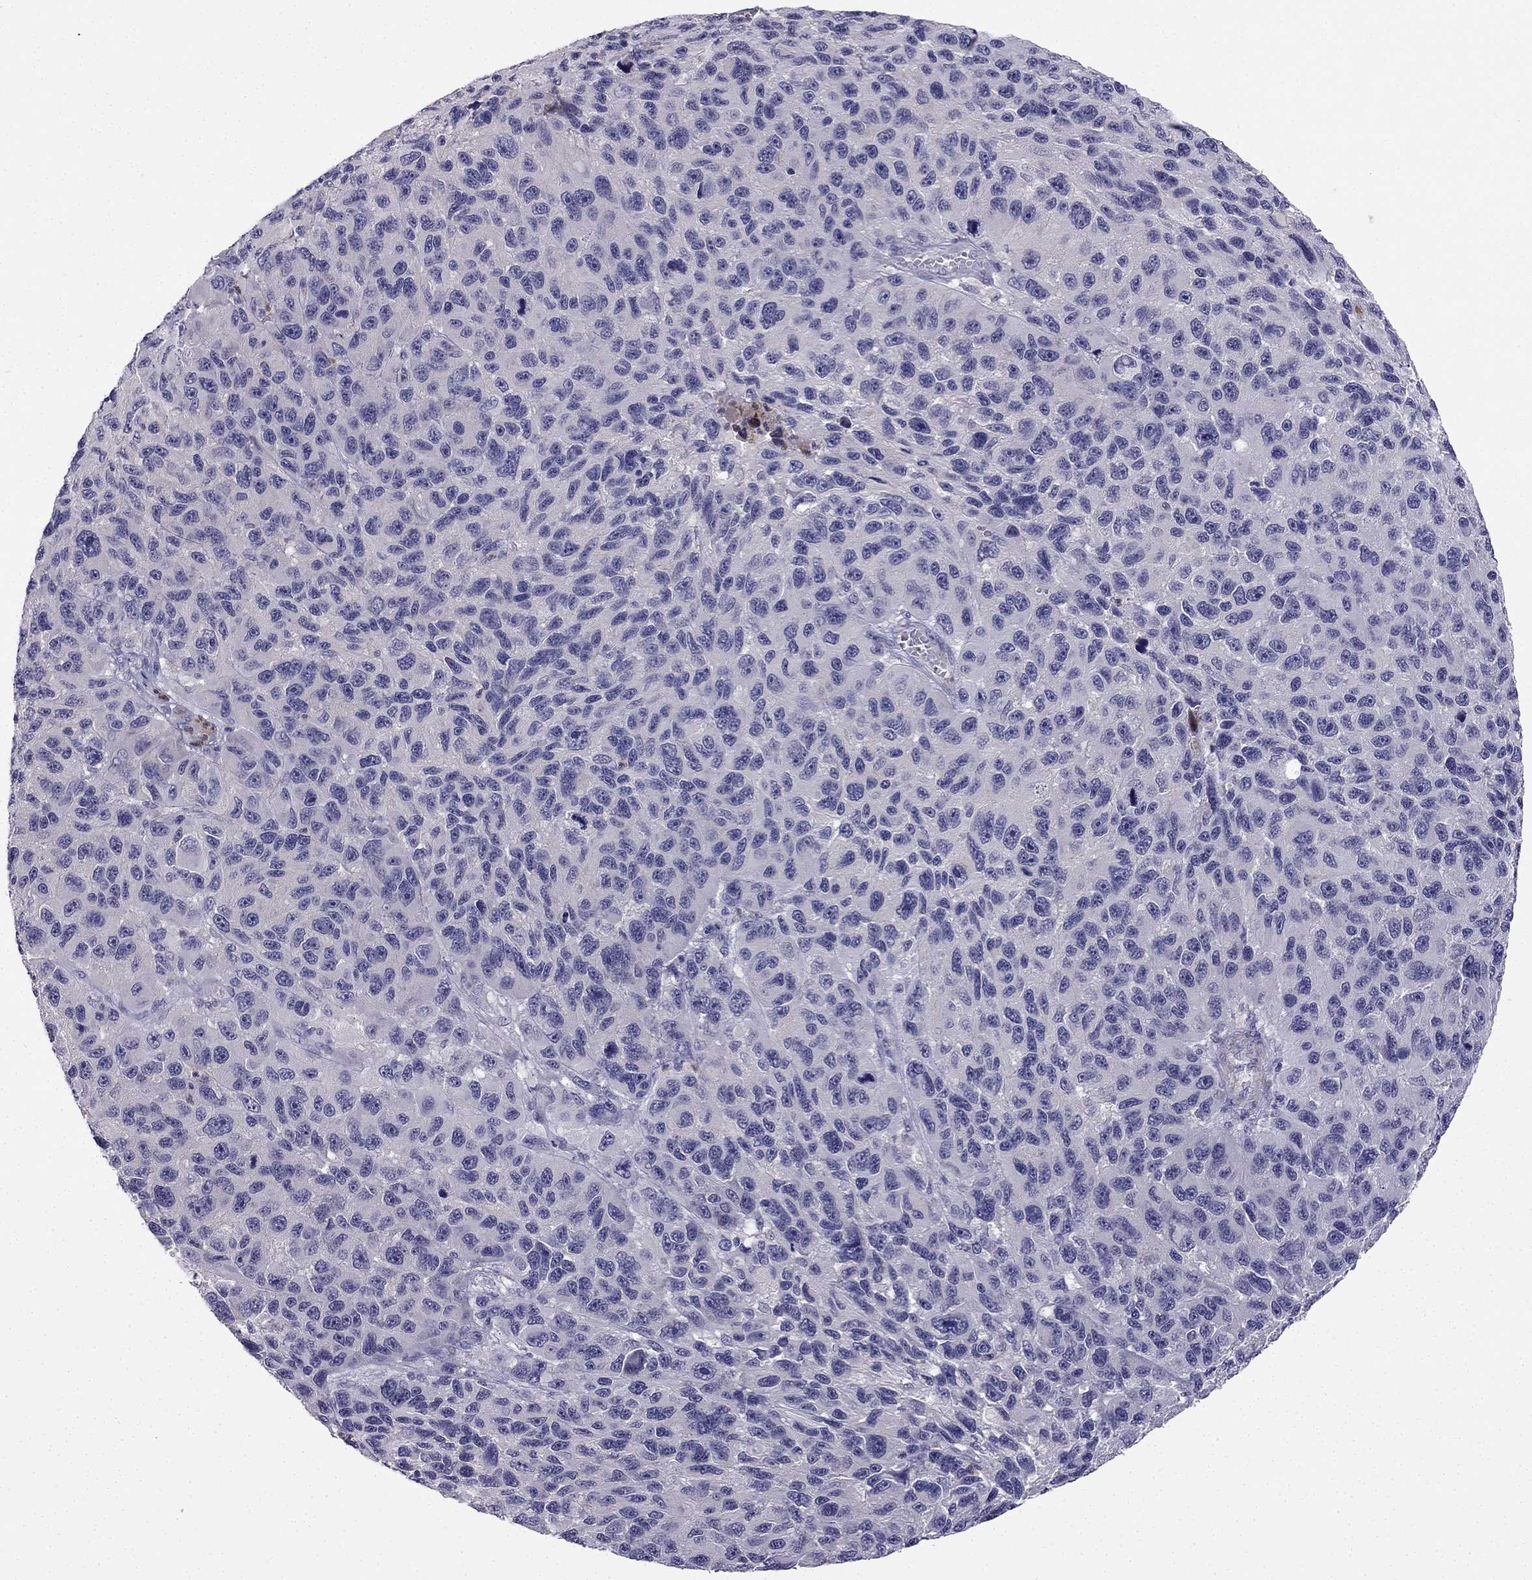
{"staining": {"intensity": "negative", "quantity": "none", "location": "none"}, "tissue": "melanoma", "cell_type": "Tumor cells", "image_type": "cancer", "snomed": [{"axis": "morphology", "description": "Malignant melanoma, NOS"}, {"axis": "topography", "description": "Skin"}], "caption": "Immunohistochemistry (IHC) of malignant melanoma demonstrates no positivity in tumor cells.", "gene": "C16orf89", "patient": {"sex": "male", "age": 53}}